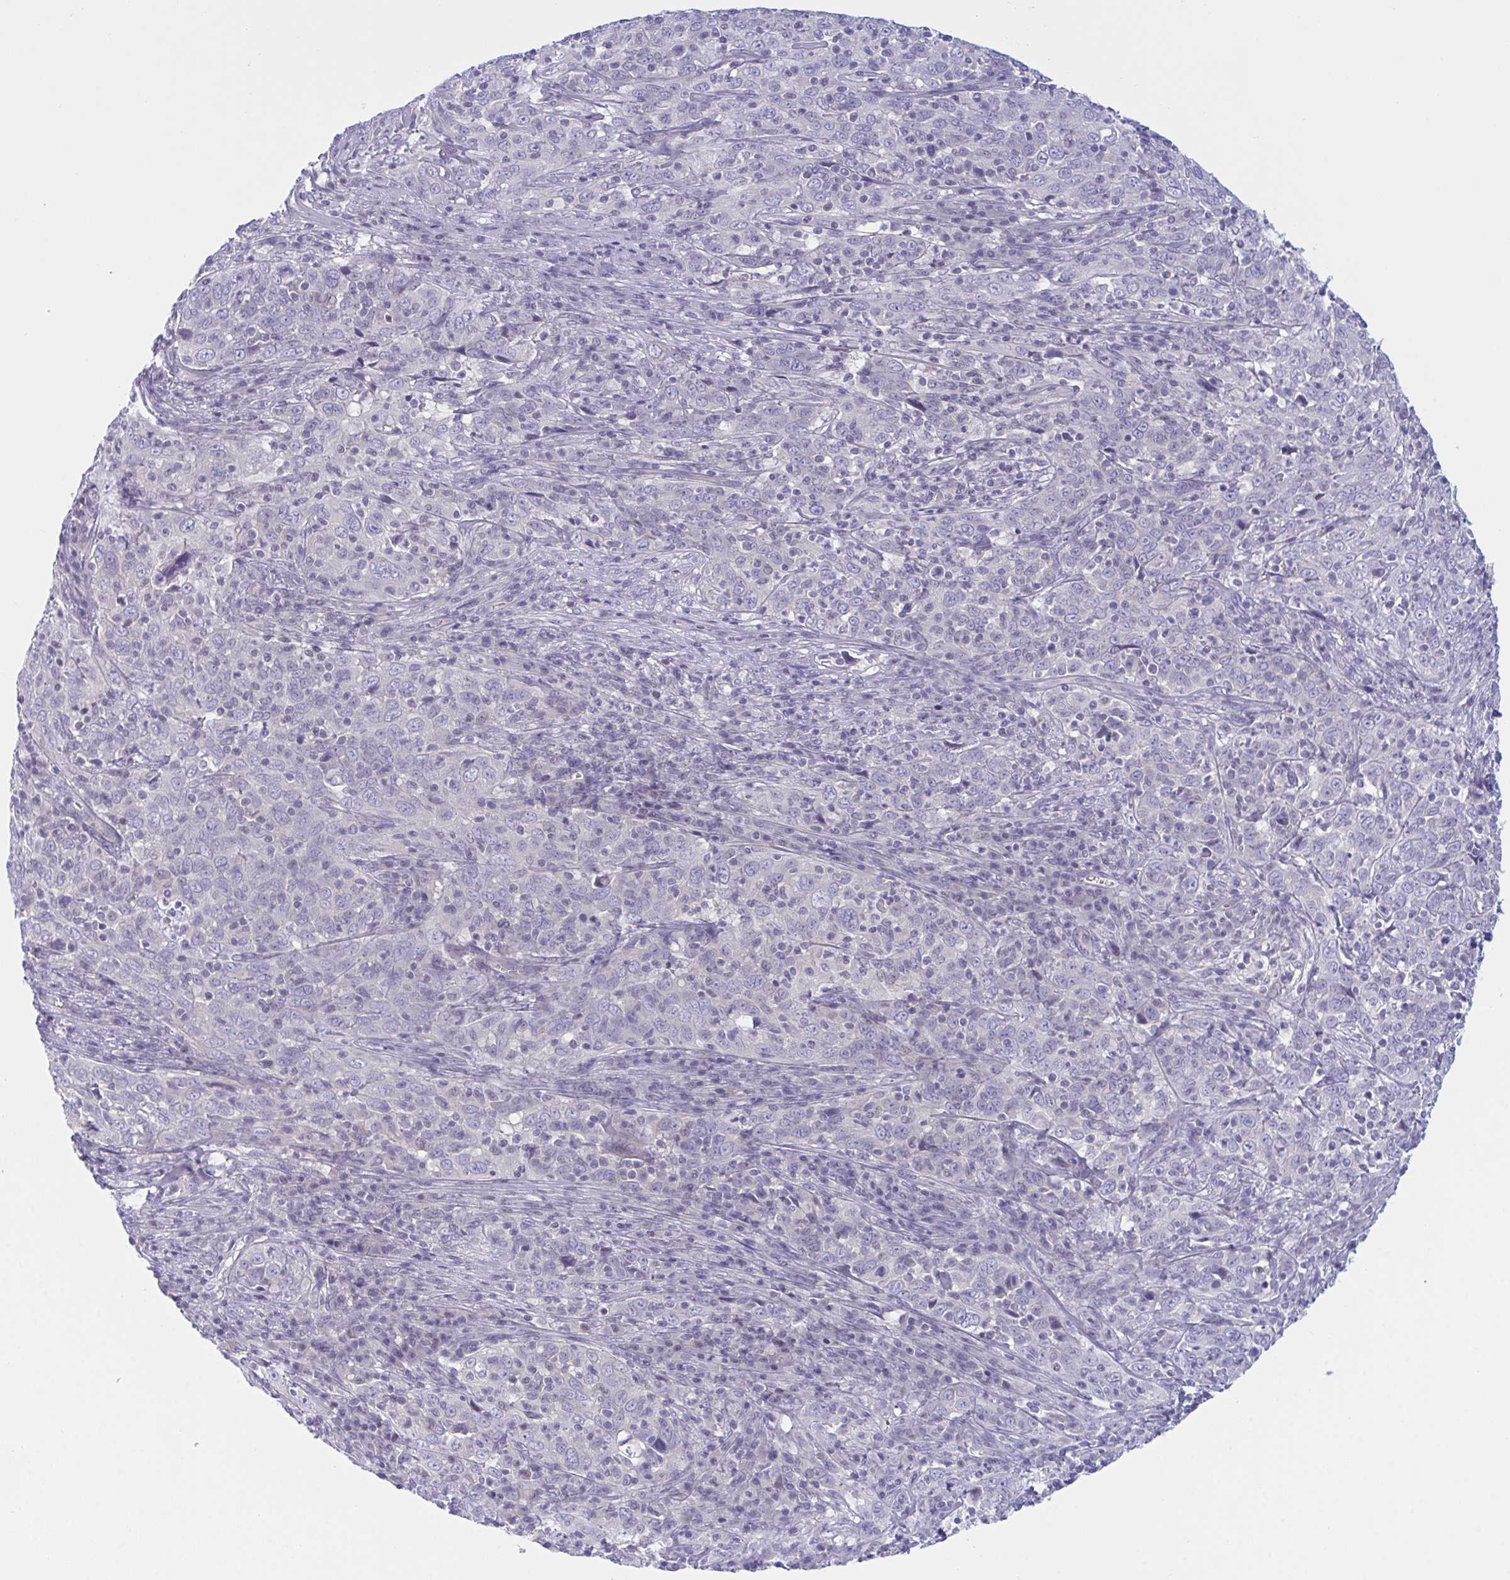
{"staining": {"intensity": "negative", "quantity": "none", "location": "none"}, "tissue": "cervical cancer", "cell_type": "Tumor cells", "image_type": "cancer", "snomed": [{"axis": "morphology", "description": "Squamous cell carcinoma, NOS"}, {"axis": "topography", "description": "Cervix"}], "caption": "Immunohistochemistry (IHC) photomicrograph of neoplastic tissue: human cervical cancer (squamous cell carcinoma) stained with DAB (3,3'-diaminobenzidine) reveals no significant protein positivity in tumor cells.", "gene": "NAA30", "patient": {"sex": "female", "age": 46}}